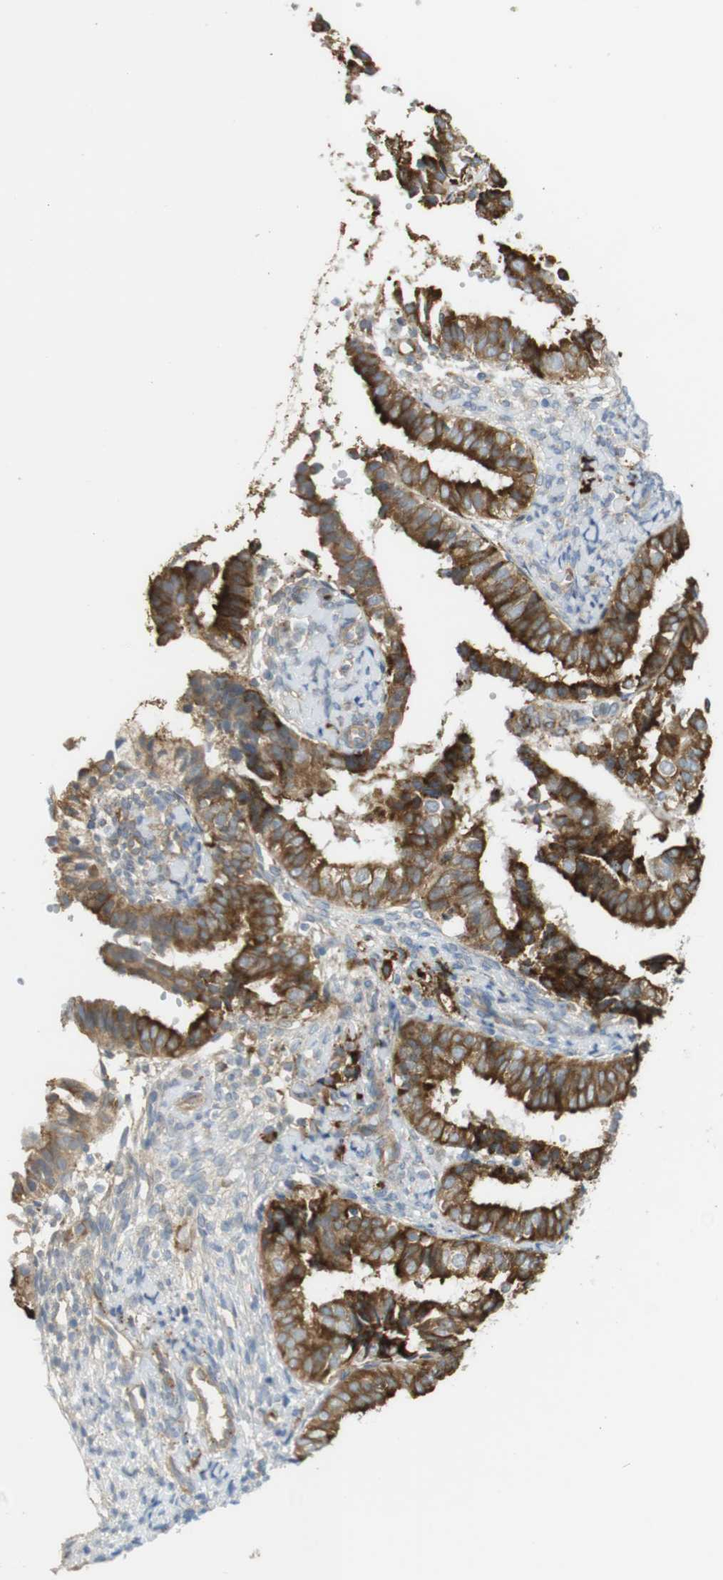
{"staining": {"intensity": "strong", "quantity": ">75%", "location": "cytoplasmic/membranous"}, "tissue": "endometrial cancer", "cell_type": "Tumor cells", "image_type": "cancer", "snomed": [{"axis": "morphology", "description": "Adenocarcinoma, NOS"}, {"axis": "topography", "description": "Endometrium"}], "caption": "About >75% of tumor cells in human endometrial cancer display strong cytoplasmic/membranous protein positivity as visualized by brown immunohistochemical staining.", "gene": "MBOAT2", "patient": {"sex": "female", "age": 63}}